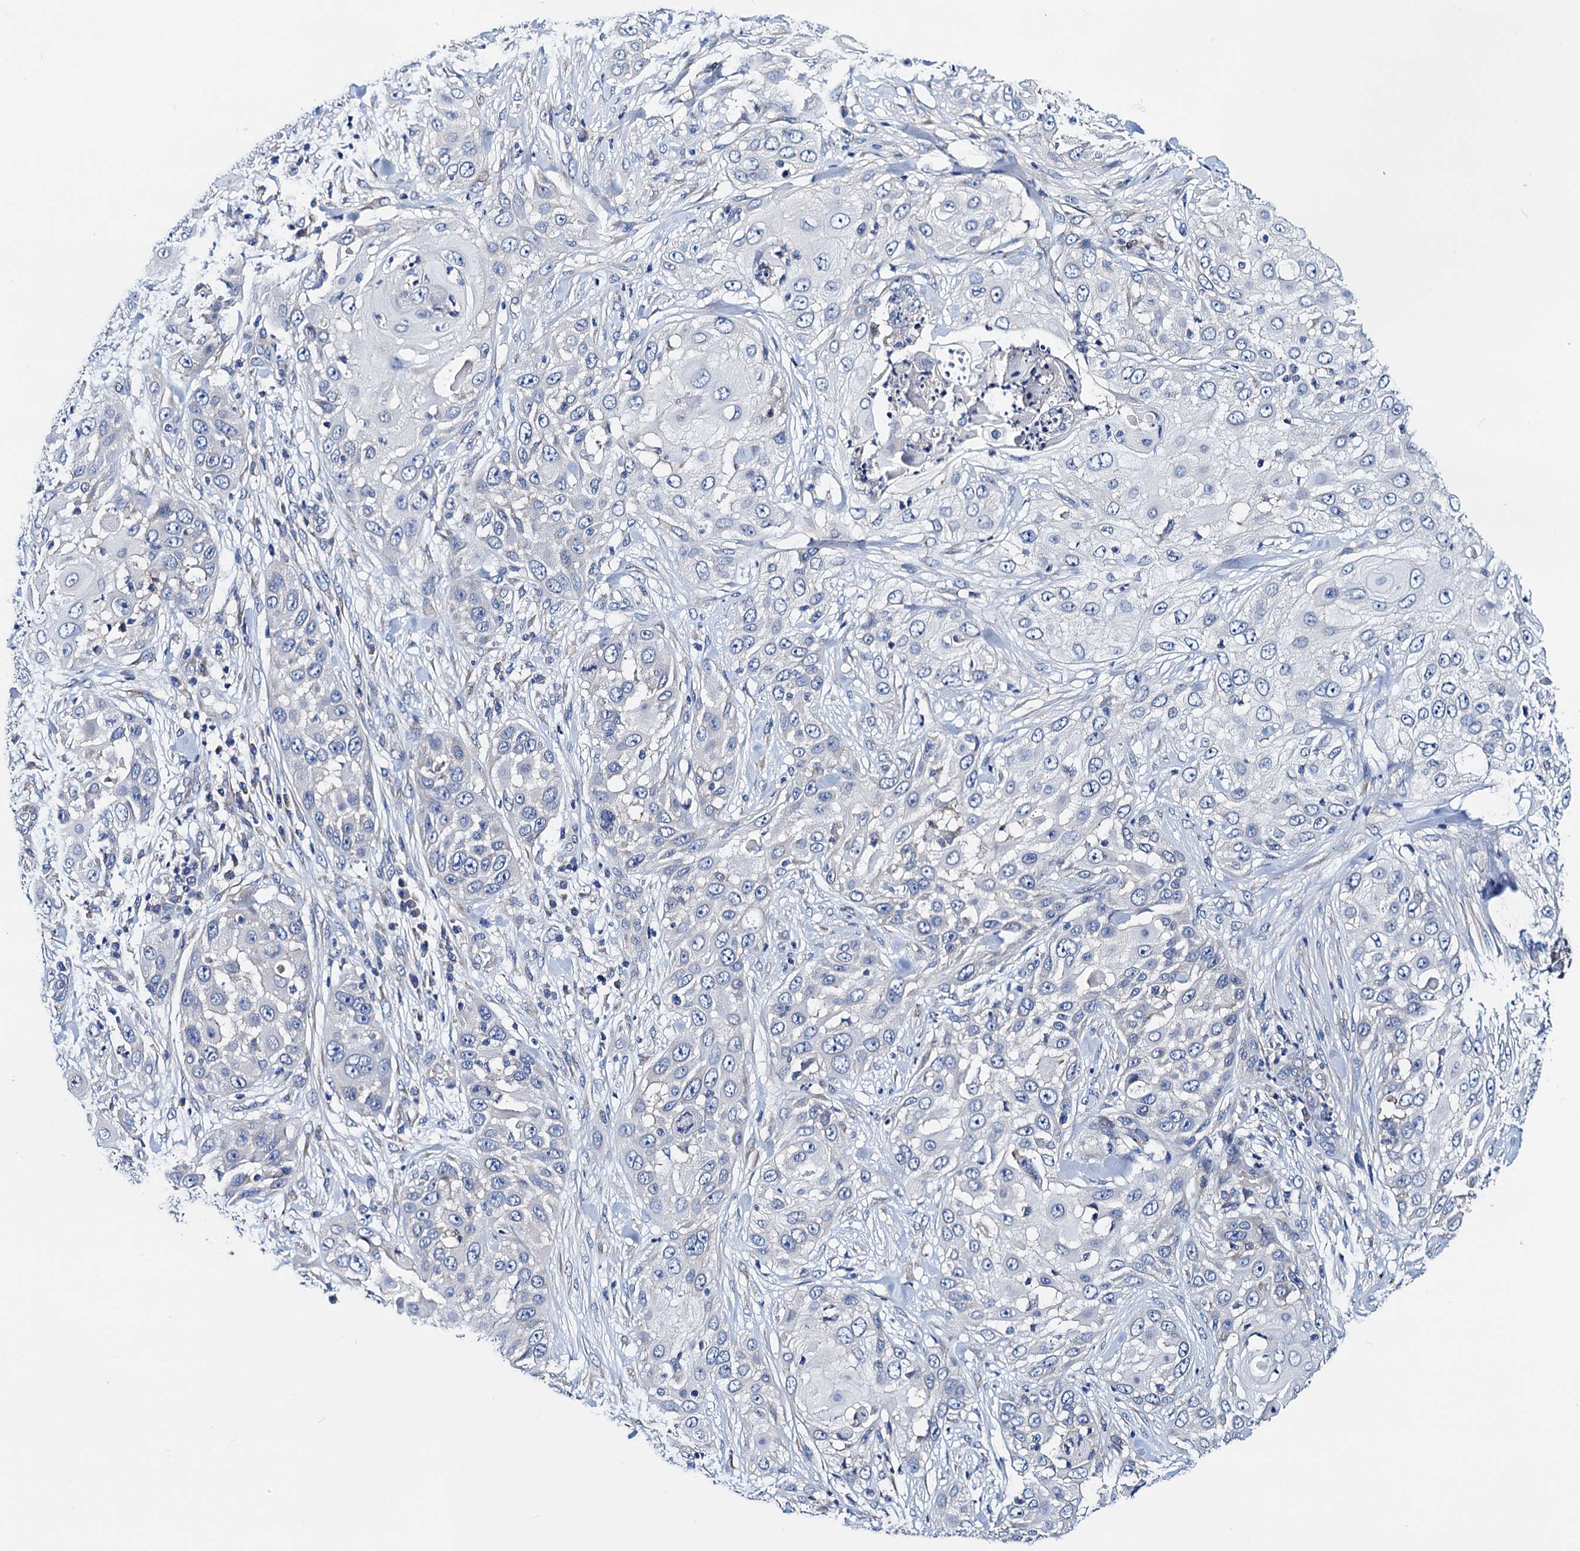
{"staining": {"intensity": "negative", "quantity": "none", "location": "none"}, "tissue": "skin cancer", "cell_type": "Tumor cells", "image_type": "cancer", "snomed": [{"axis": "morphology", "description": "Squamous cell carcinoma, NOS"}, {"axis": "topography", "description": "Skin"}], "caption": "There is no significant staining in tumor cells of skin cancer.", "gene": "GCOM1", "patient": {"sex": "female", "age": 44}}